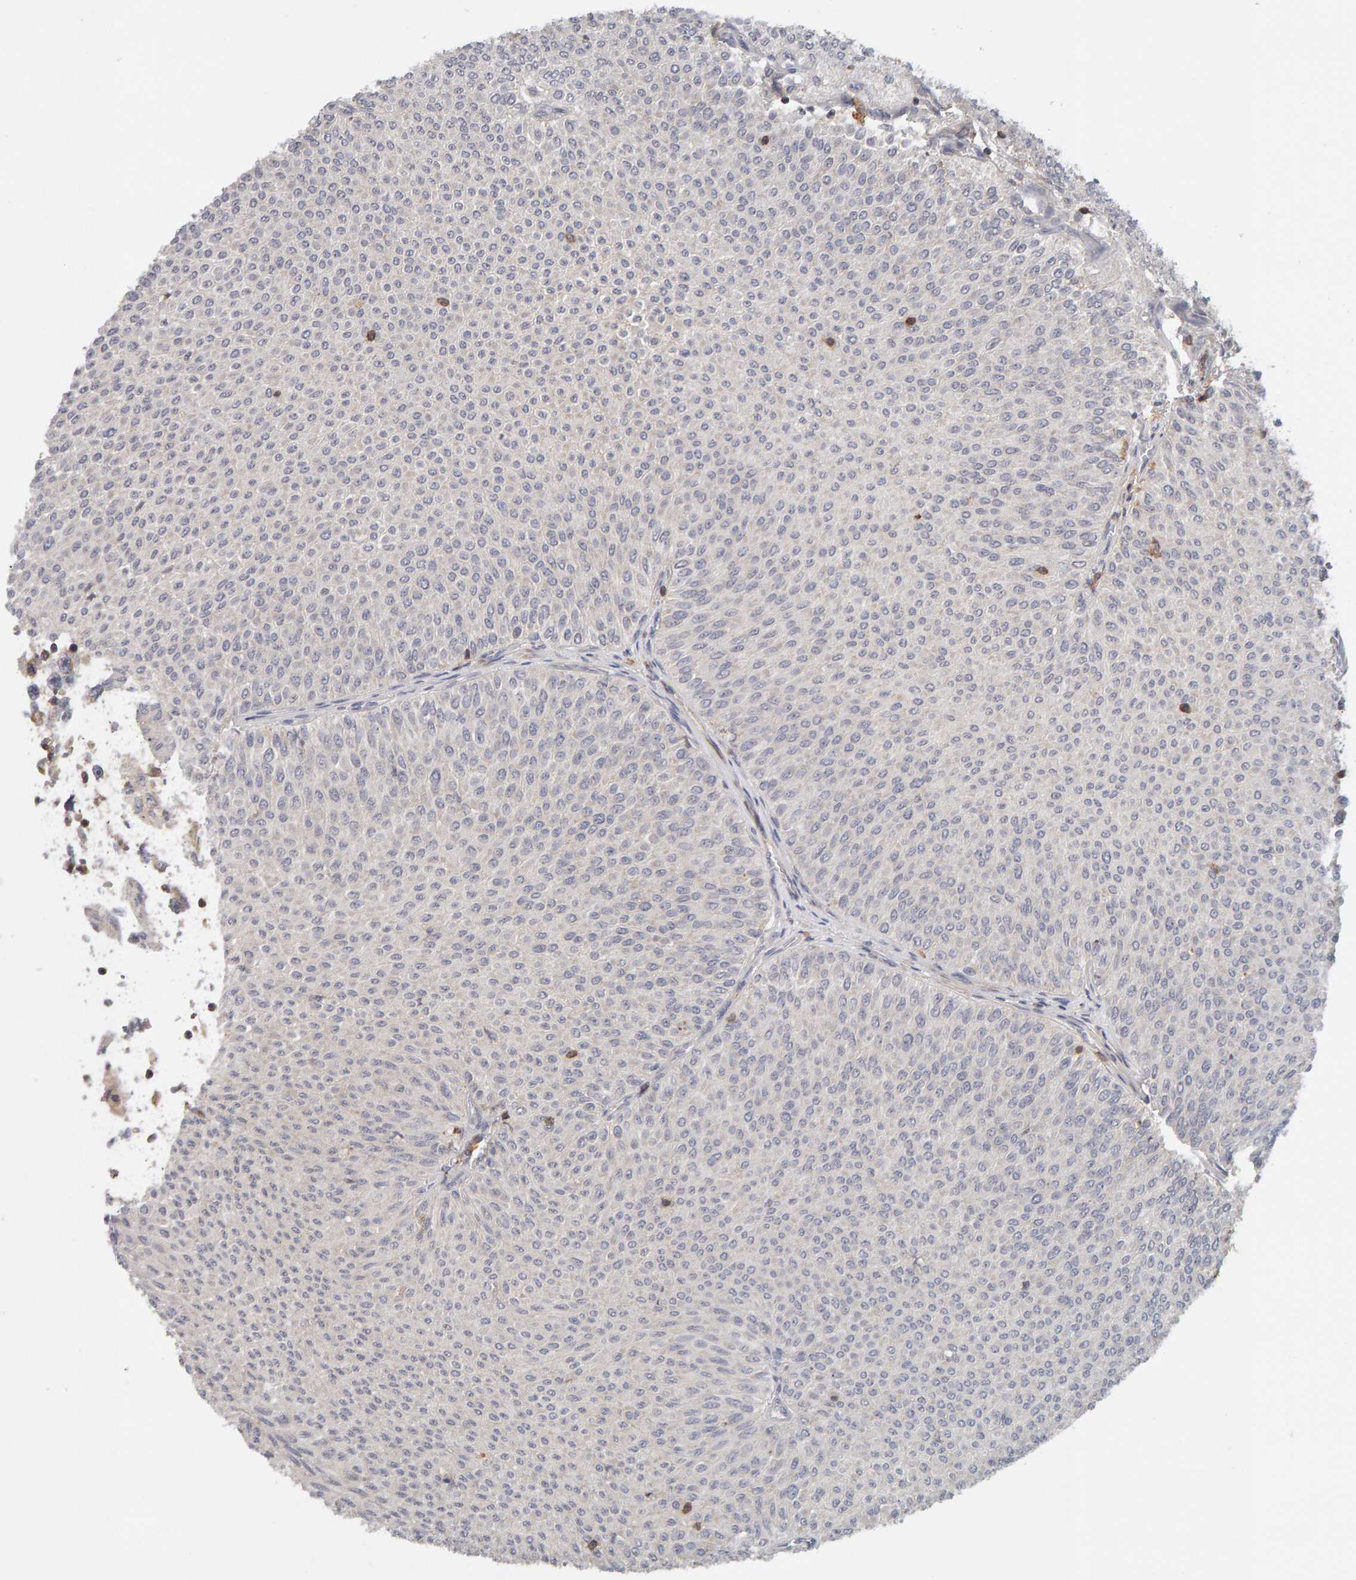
{"staining": {"intensity": "negative", "quantity": "none", "location": "none"}, "tissue": "urothelial cancer", "cell_type": "Tumor cells", "image_type": "cancer", "snomed": [{"axis": "morphology", "description": "Urothelial carcinoma, Low grade"}, {"axis": "topography", "description": "Urinary bladder"}], "caption": "An immunohistochemistry (IHC) image of urothelial cancer is shown. There is no staining in tumor cells of urothelial cancer.", "gene": "NUDCD1", "patient": {"sex": "male", "age": 78}}